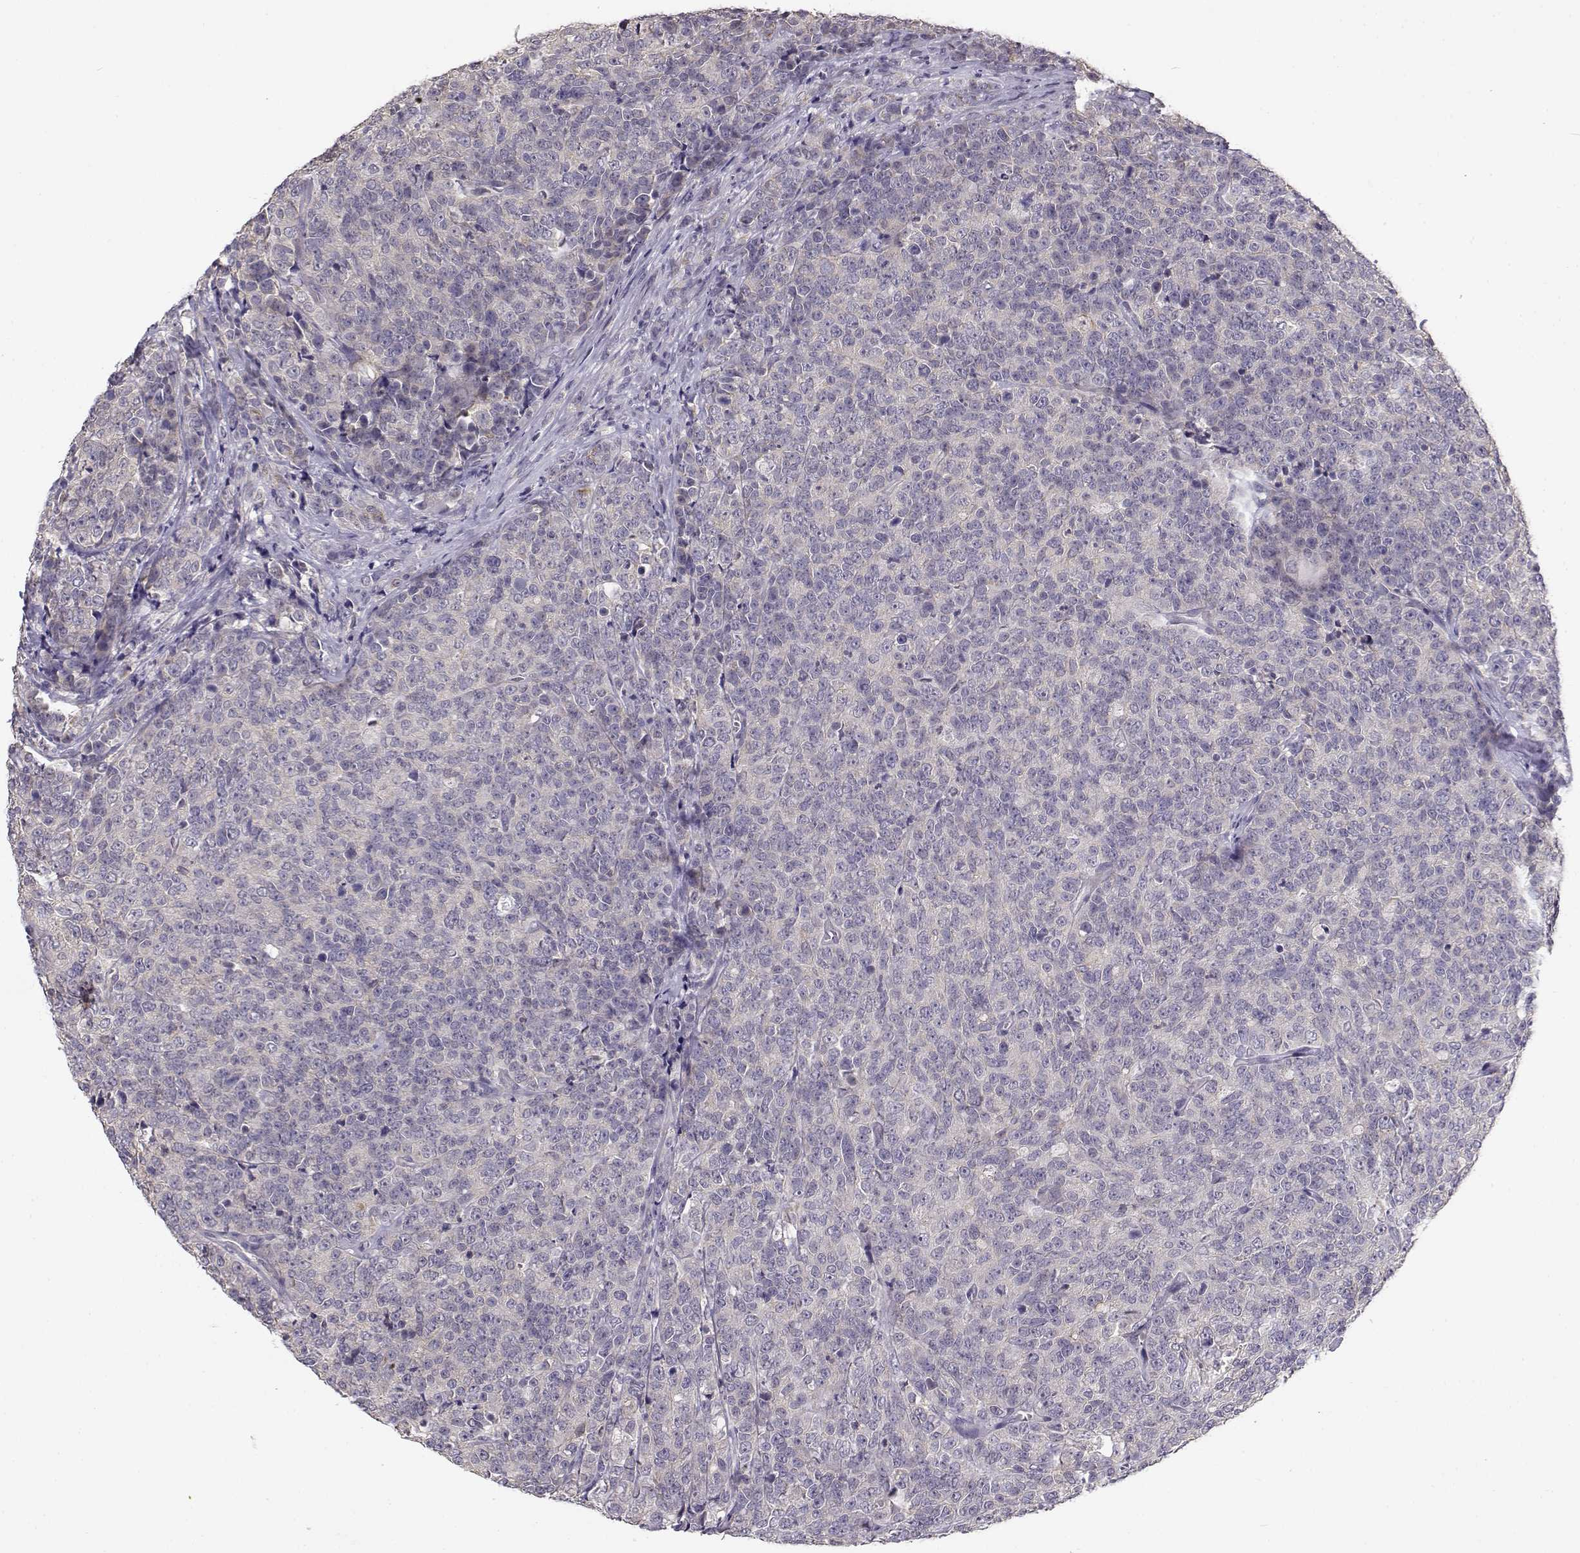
{"staining": {"intensity": "negative", "quantity": "none", "location": "none"}, "tissue": "prostate cancer", "cell_type": "Tumor cells", "image_type": "cancer", "snomed": [{"axis": "morphology", "description": "Adenocarcinoma, NOS"}, {"axis": "topography", "description": "Prostate"}], "caption": "Immunohistochemical staining of human prostate cancer shows no significant positivity in tumor cells.", "gene": "TMEM145", "patient": {"sex": "male", "age": 67}}